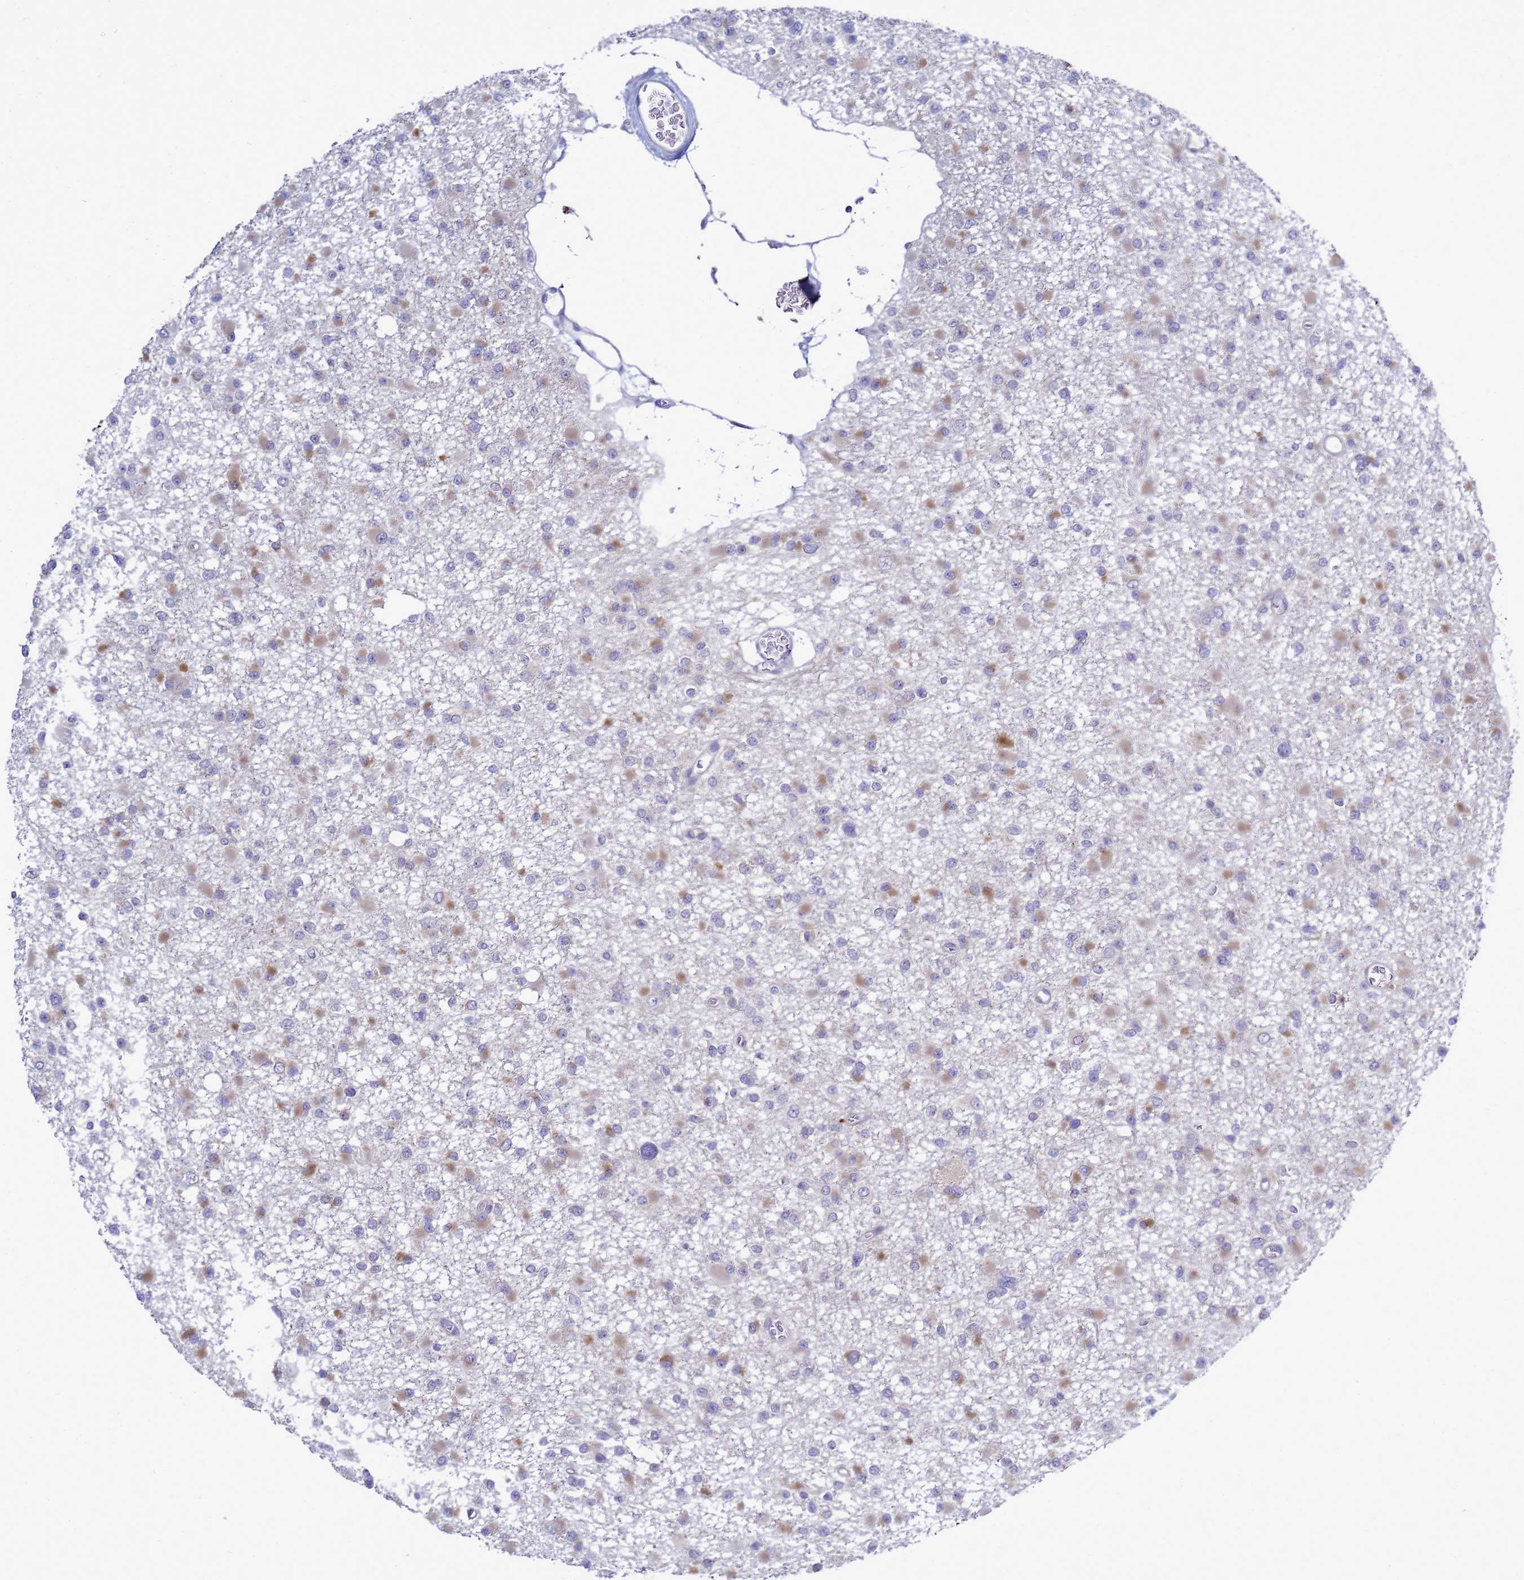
{"staining": {"intensity": "moderate", "quantity": "<25%", "location": "cytoplasmic/membranous"}, "tissue": "glioma", "cell_type": "Tumor cells", "image_type": "cancer", "snomed": [{"axis": "morphology", "description": "Glioma, malignant, Low grade"}, {"axis": "topography", "description": "Brain"}], "caption": "The photomicrograph shows immunohistochemical staining of malignant low-grade glioma. There is moderate cytoplasmic/membranous expression is appreciated in about <25% of tumor cells.", "gene": "MON1B", "patient": {"sex": "female", "age": 22}}